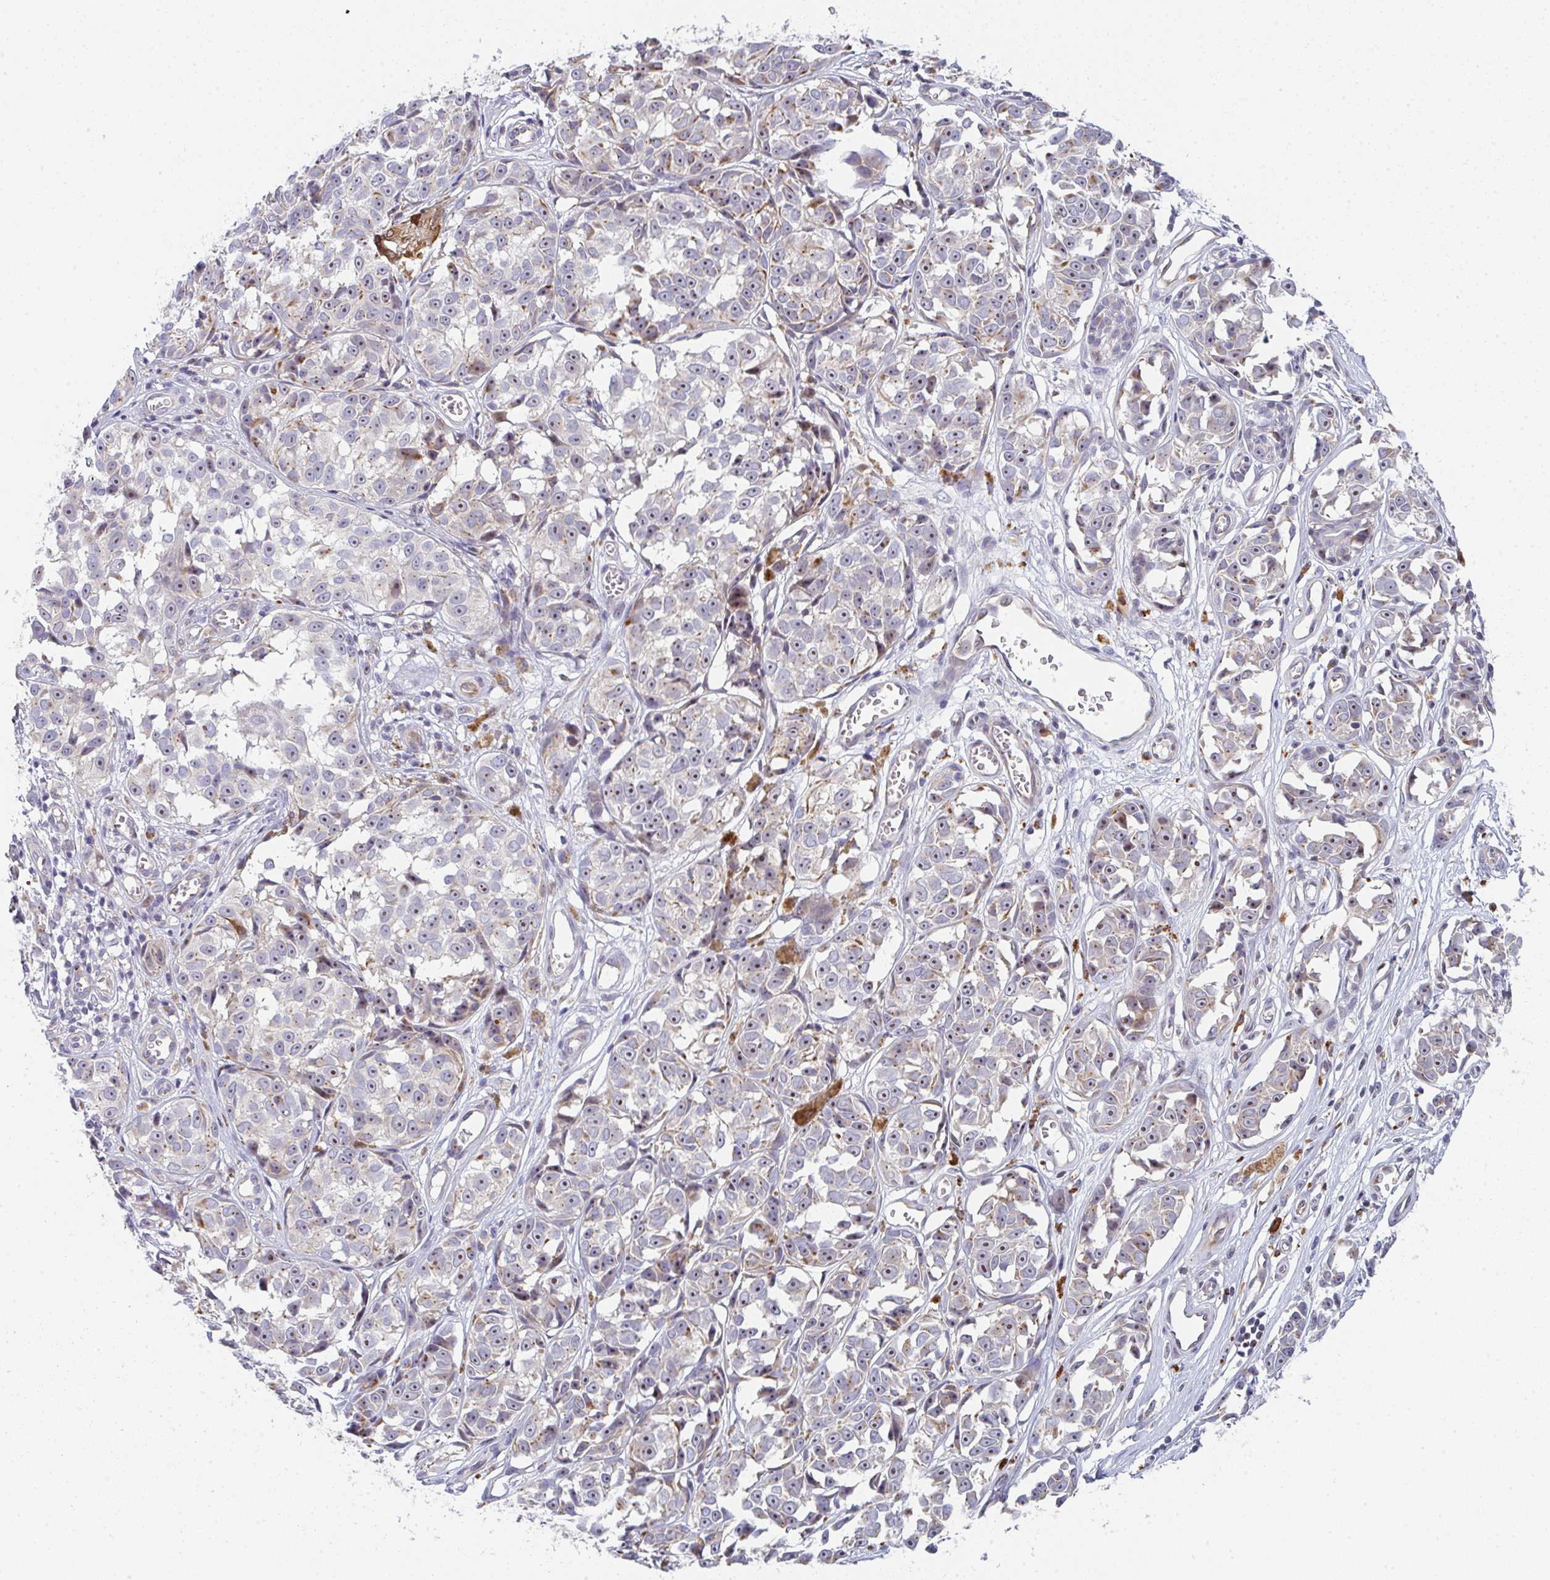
{"staining": {"intensity": "moderate", "quantity": "25%-75%", "location": "cytoplasmic/membranous,nuclear"}, "tissue": "melanoma", "cell_type": "Tumor cells", "image_type": "cancer", "snomed": [{"axis": "morphology", "description": "Malignant melanoma, NOS"}, {"axis": "topography", "description": "Skin"}], "caption": "IHC of human melanoma shows medium levels of moderate cytoplasmic/membranous and nuclear staining in approximately 25%-75% of tumor cells.", "gene": "KLHL33", "patient": {"sex": "male", "age": 73}}